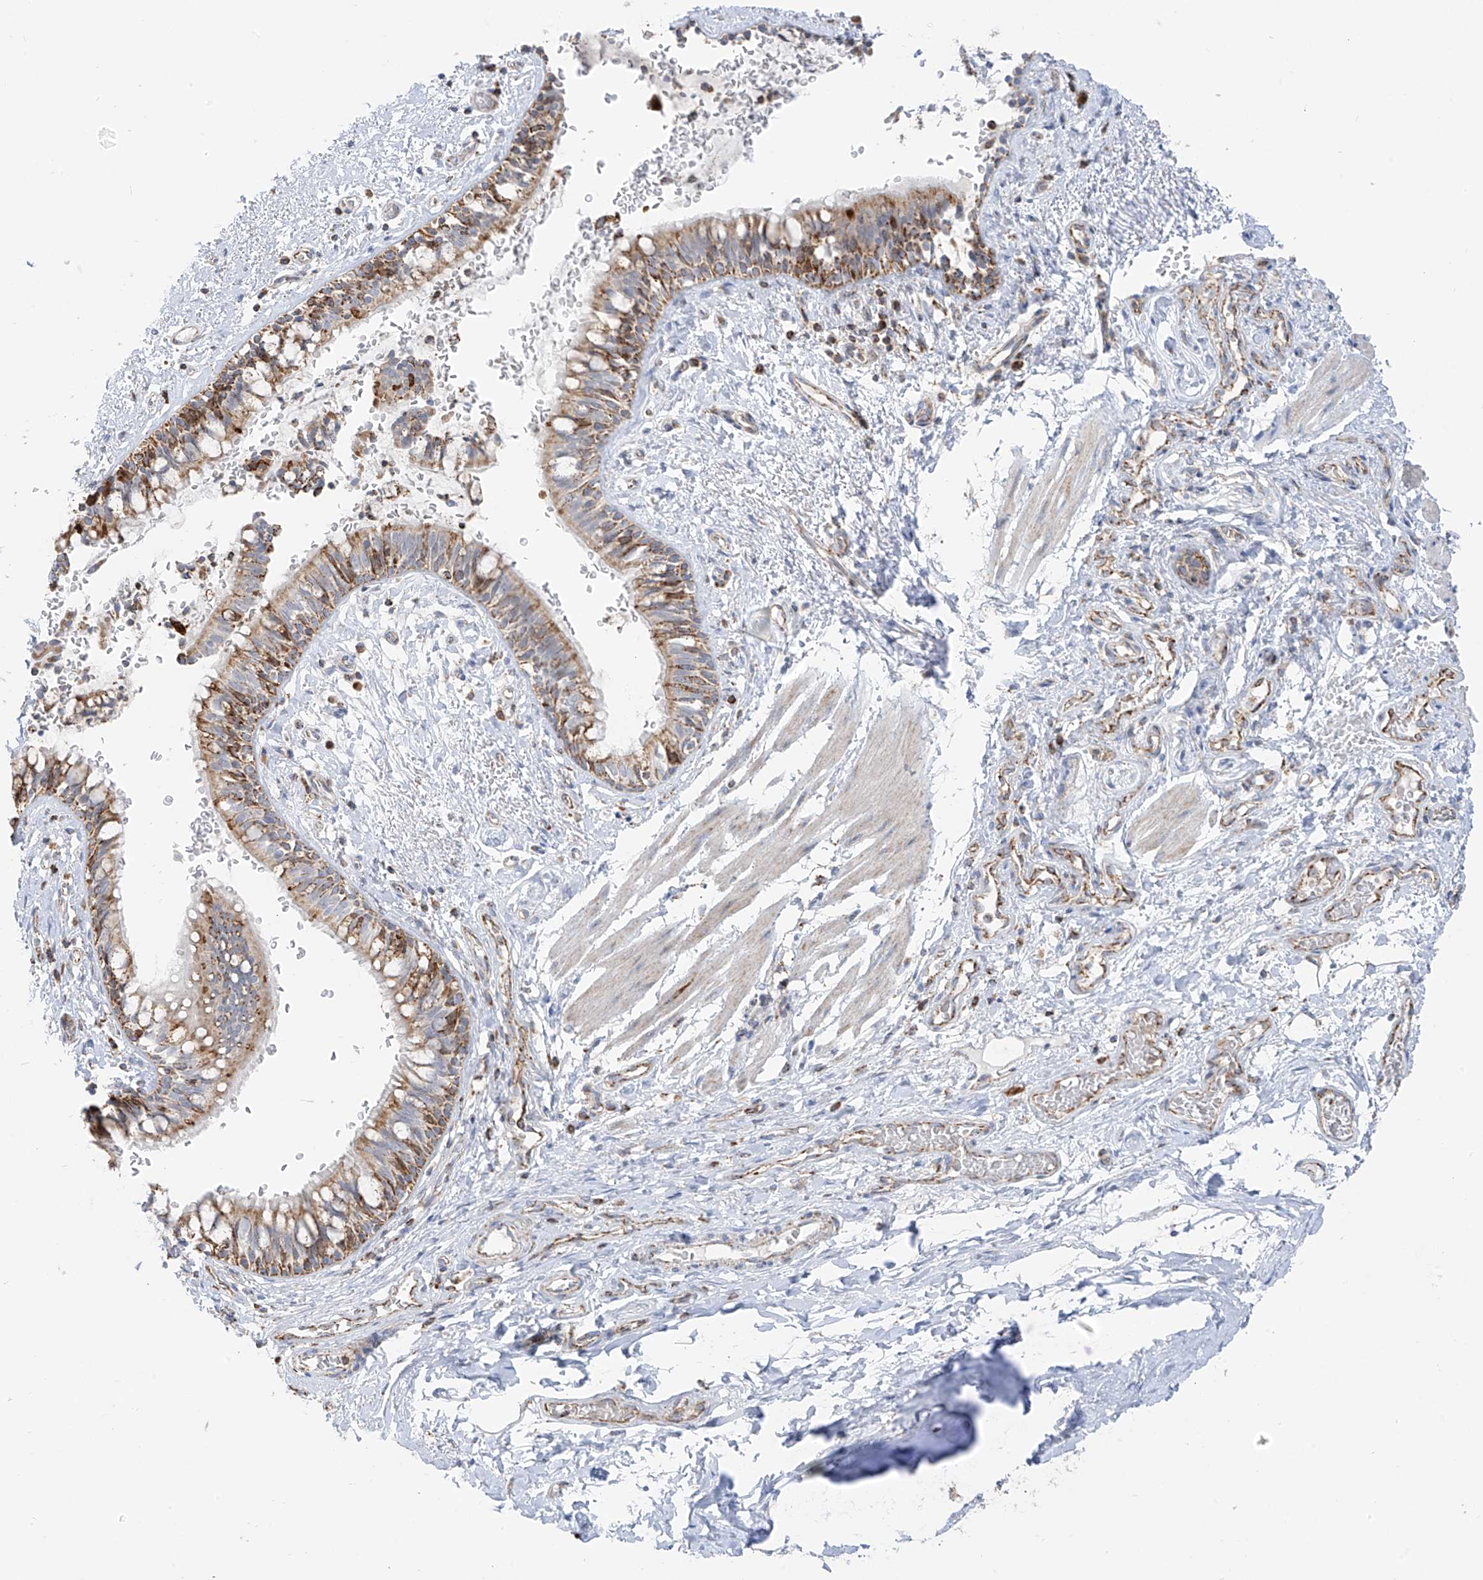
{"staining": {"intensity": "moderate", "quantity": ">75%", "location": "cytoplasmic/membranous"}, "tissue": "bronchus", "cell_type": "Respiratory epithelial cells", "image_type": "normal", "snomed": [{"axis": "morphology", "description": "Normal tissue, NOS"}, {"axis": "topography", "description": "Cartilage tissue"}, {"axis": "topography", "description": "Bronchus"}], "caption": "Respiratory epithelial cells exhibit medium levels of moderate cytoplasmic/membranous positivity in approximately >75% of cells in unremarkable bronchus. The staining is performed using DAB brown chromogen to label protein expression. The nuclei are counter-stained blue using hematoxylin.", "gene": "ETHE1", "patient": {"sex": "female", "age": 36}}